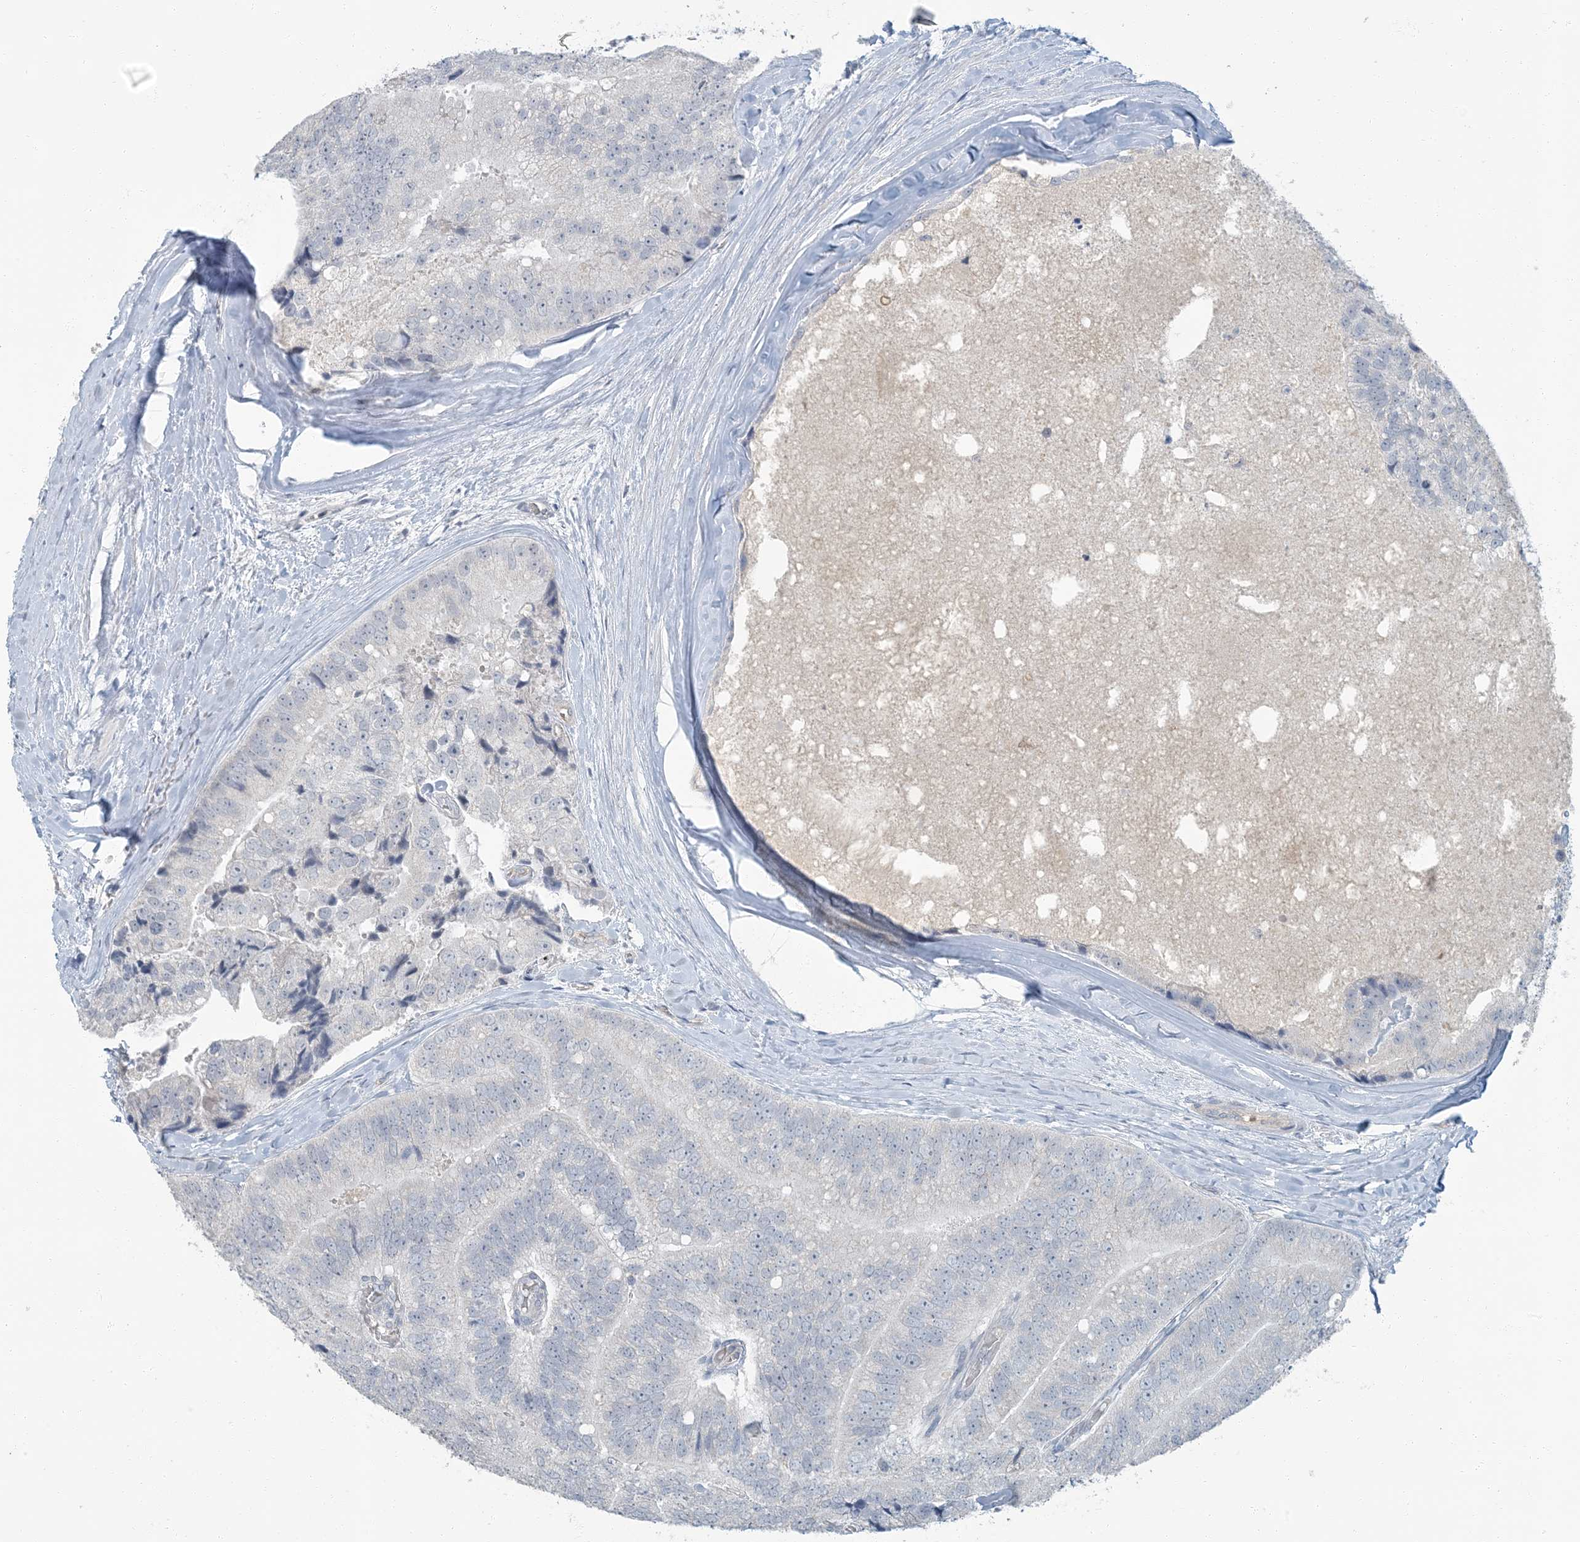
{"staining": {"intensity": "negative", "quantity": "none", "location": "none"}, "tissue": "prostate cancer", "cell_type": "Tumor cells", "image_type": "cancer", "snomed": [{"axis": "morphology", "description": "Adenocarcinoma, High grade"}, {"axis": "topography", "description": "Prostate"}], "caption": "High magnification brightfield microscopy of prostate cancer (adenocarcinoma (high-grade)) stained with DAB (3,3'-diaminobenzidine) (brown) and counterstained with hematoxylin (blue): tumor cells show no significant expression.", "gene": "EPHA4", "patient": {"sex": "male", "age": 70}}